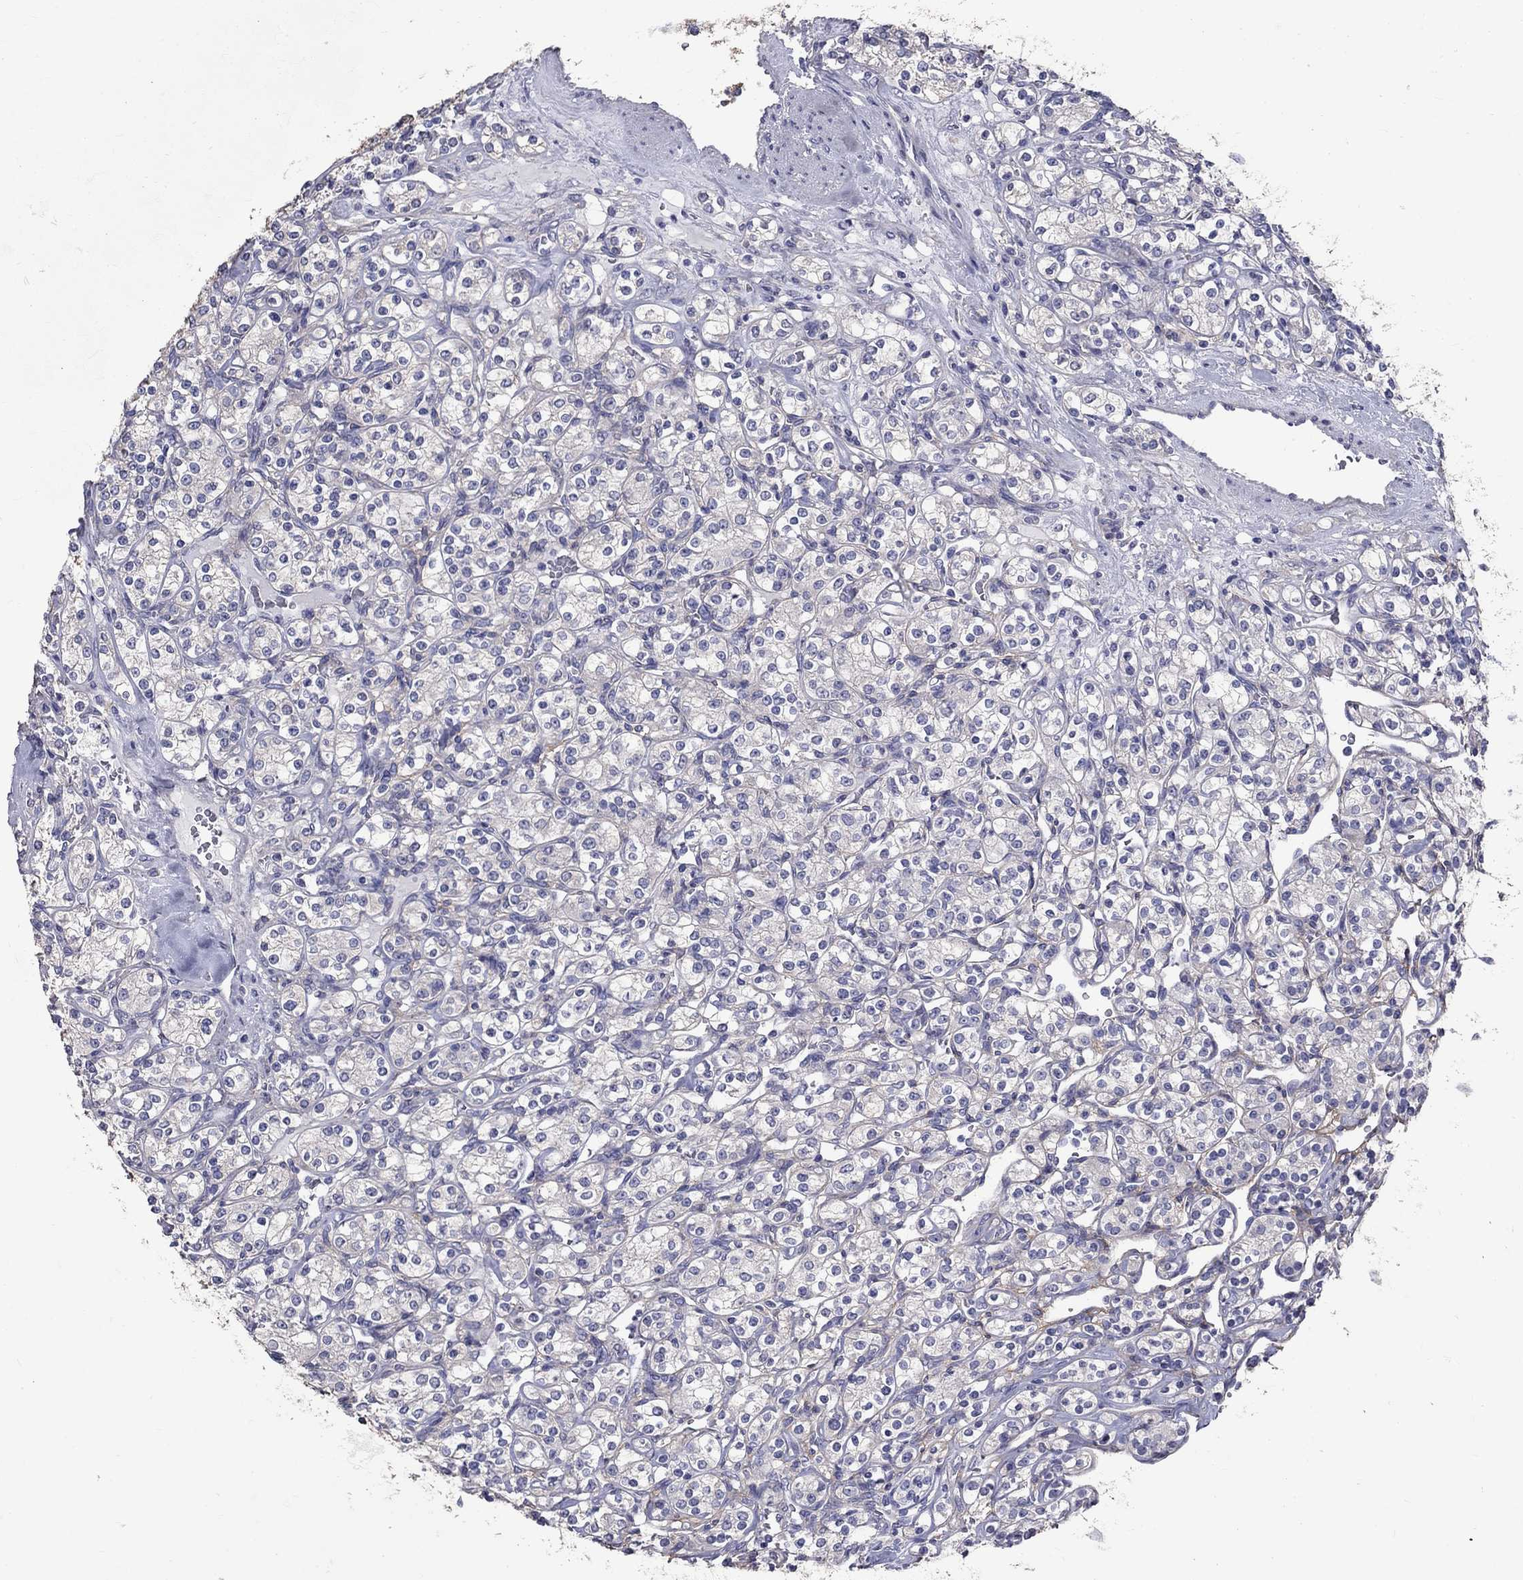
{"staining": {"intensity": "negative", "quantity": "none", "location": "none"}, "tissue": "renal cancer", "cell_type": "Tumor cells", "image_type": "cancer", "snomed": [{"axis": "morphology", "description": "Adenocarcinoma, NOS"}, {"axis": "topography", "description": "Kidney"}], "caption": "Immunohistochemical staining of renal cancer displays no significant expression in tumor cells.", "gene": "ANXA10", "patient": {"sex": "male", "age": 77}}